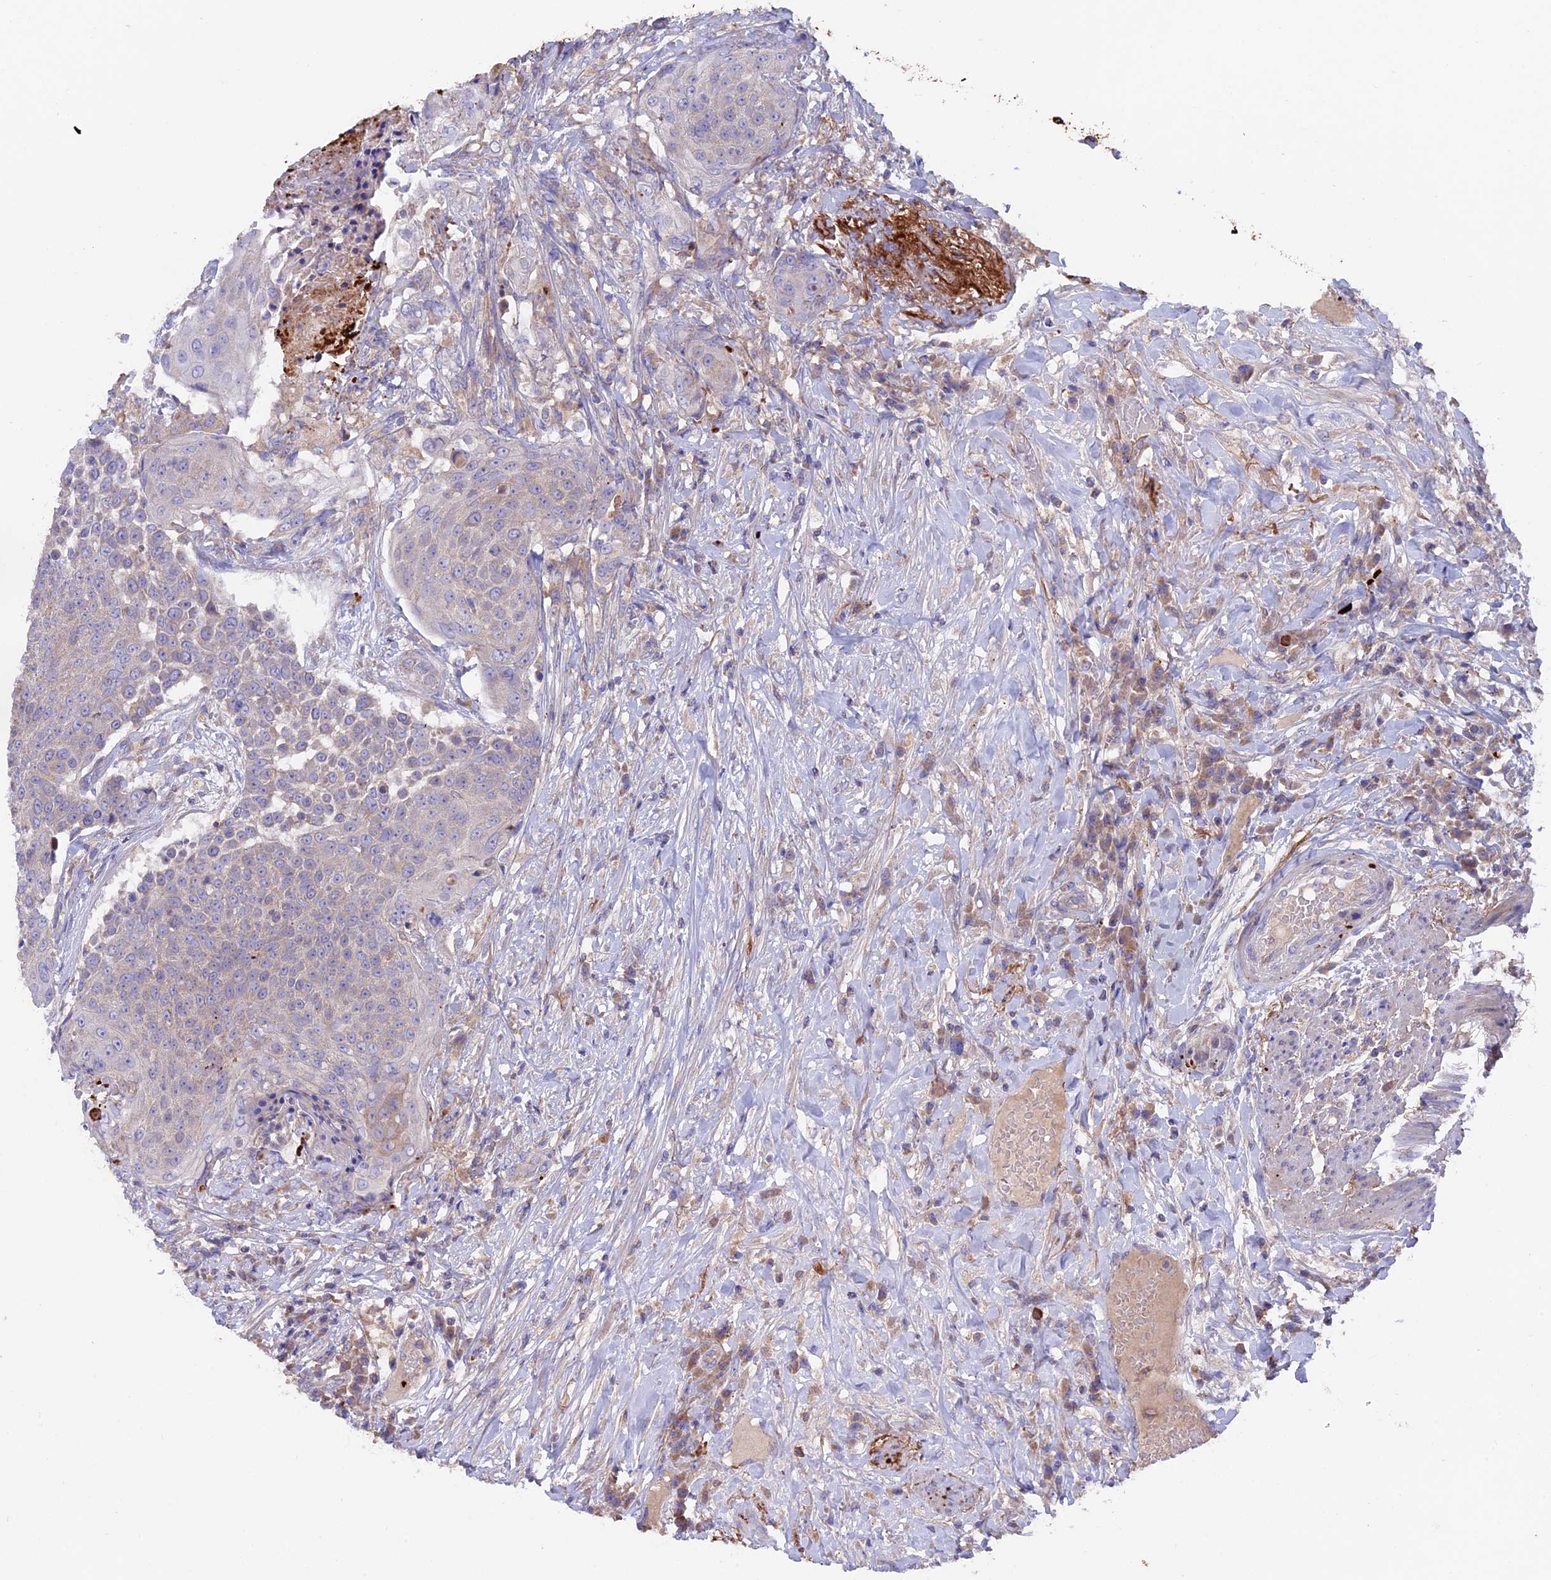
{"staining": {"intensity": "strong", "quantity": "<25%", "location": "cytoplasmic/membranous"}, "tissue": "urothelial cancer", "cell_type": "Tumor cells", "image_type": "cancer", "snomed": [{"axis": "morphology", "description": "Urothelial carcinoma, High grade"}, {"axis": "topography", "description": "Urinary bladder"}], "caption": "Tumor cells show medium levels of strong cytoplasmic/membranous positivity in approximately <25% of cells in urothelial cancer.", "gene": "PTPN9", "patient": {"sex": "female", "age": 63}}